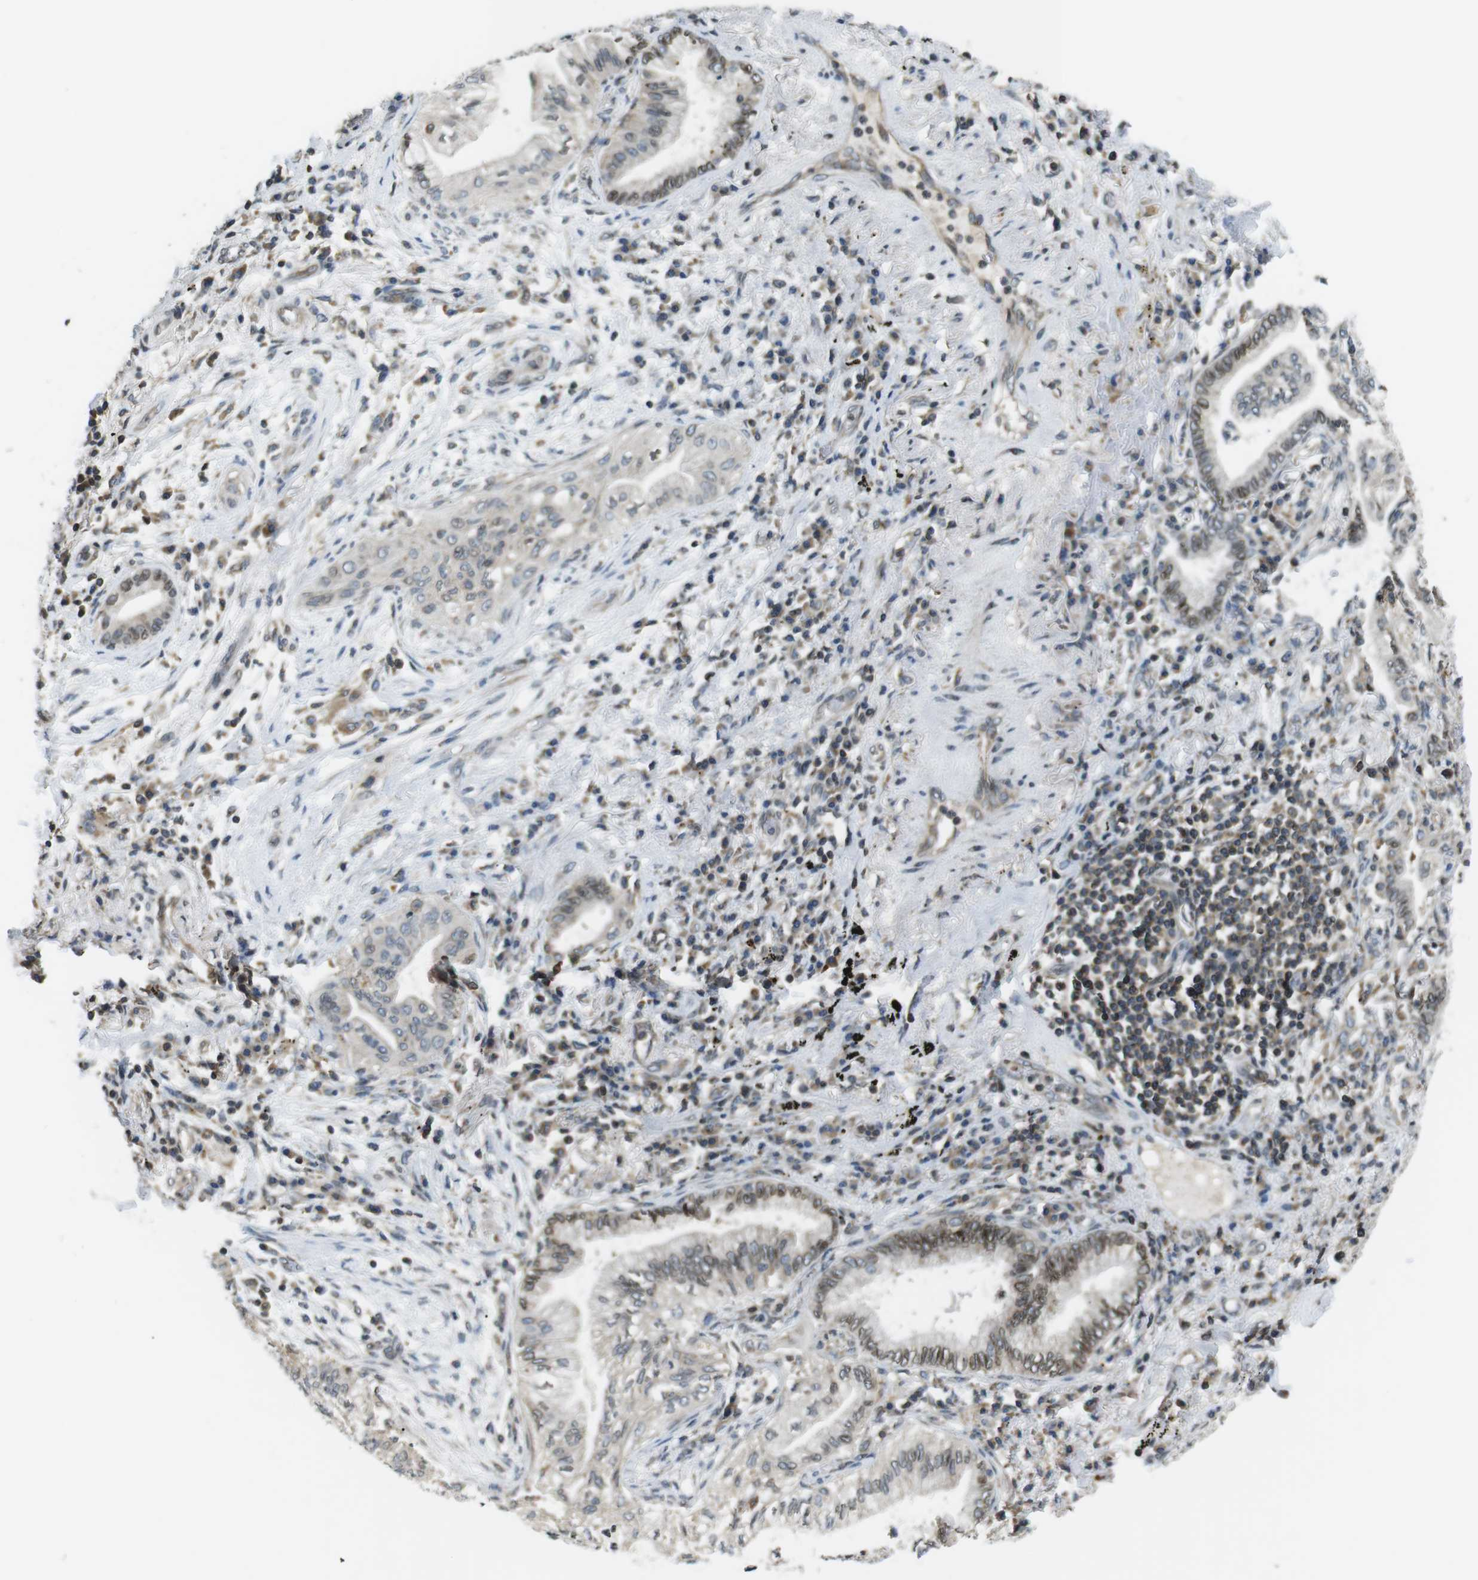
{"staining": {"intensity": "moderate", "quantity": "25%-75%", "location": "cytoplasmic/membranous,nuclear"}, "tissue": "lung cancer", "cell_type": "Tumor cells", "image_type": "cancer", "snomed": [{"axis": "morphology", "description": "Normal tissue, NOS"}, {"axis": "morphology", "description": "Adenocarcinoma, NOS"}, {"axis": "topography", "description": "Bronchus"}, {"axis": "topography", "description": "Lung"}], "caption": "This histopathology image shows IHC staining of human lung adenocarcinoma, with medium moderate cytoplasmic/membranous and nuclear positivity in about 25%-75% of tumor cells.", "gene": "TMX4", "patient": {"sex": "female", "age": 70}}